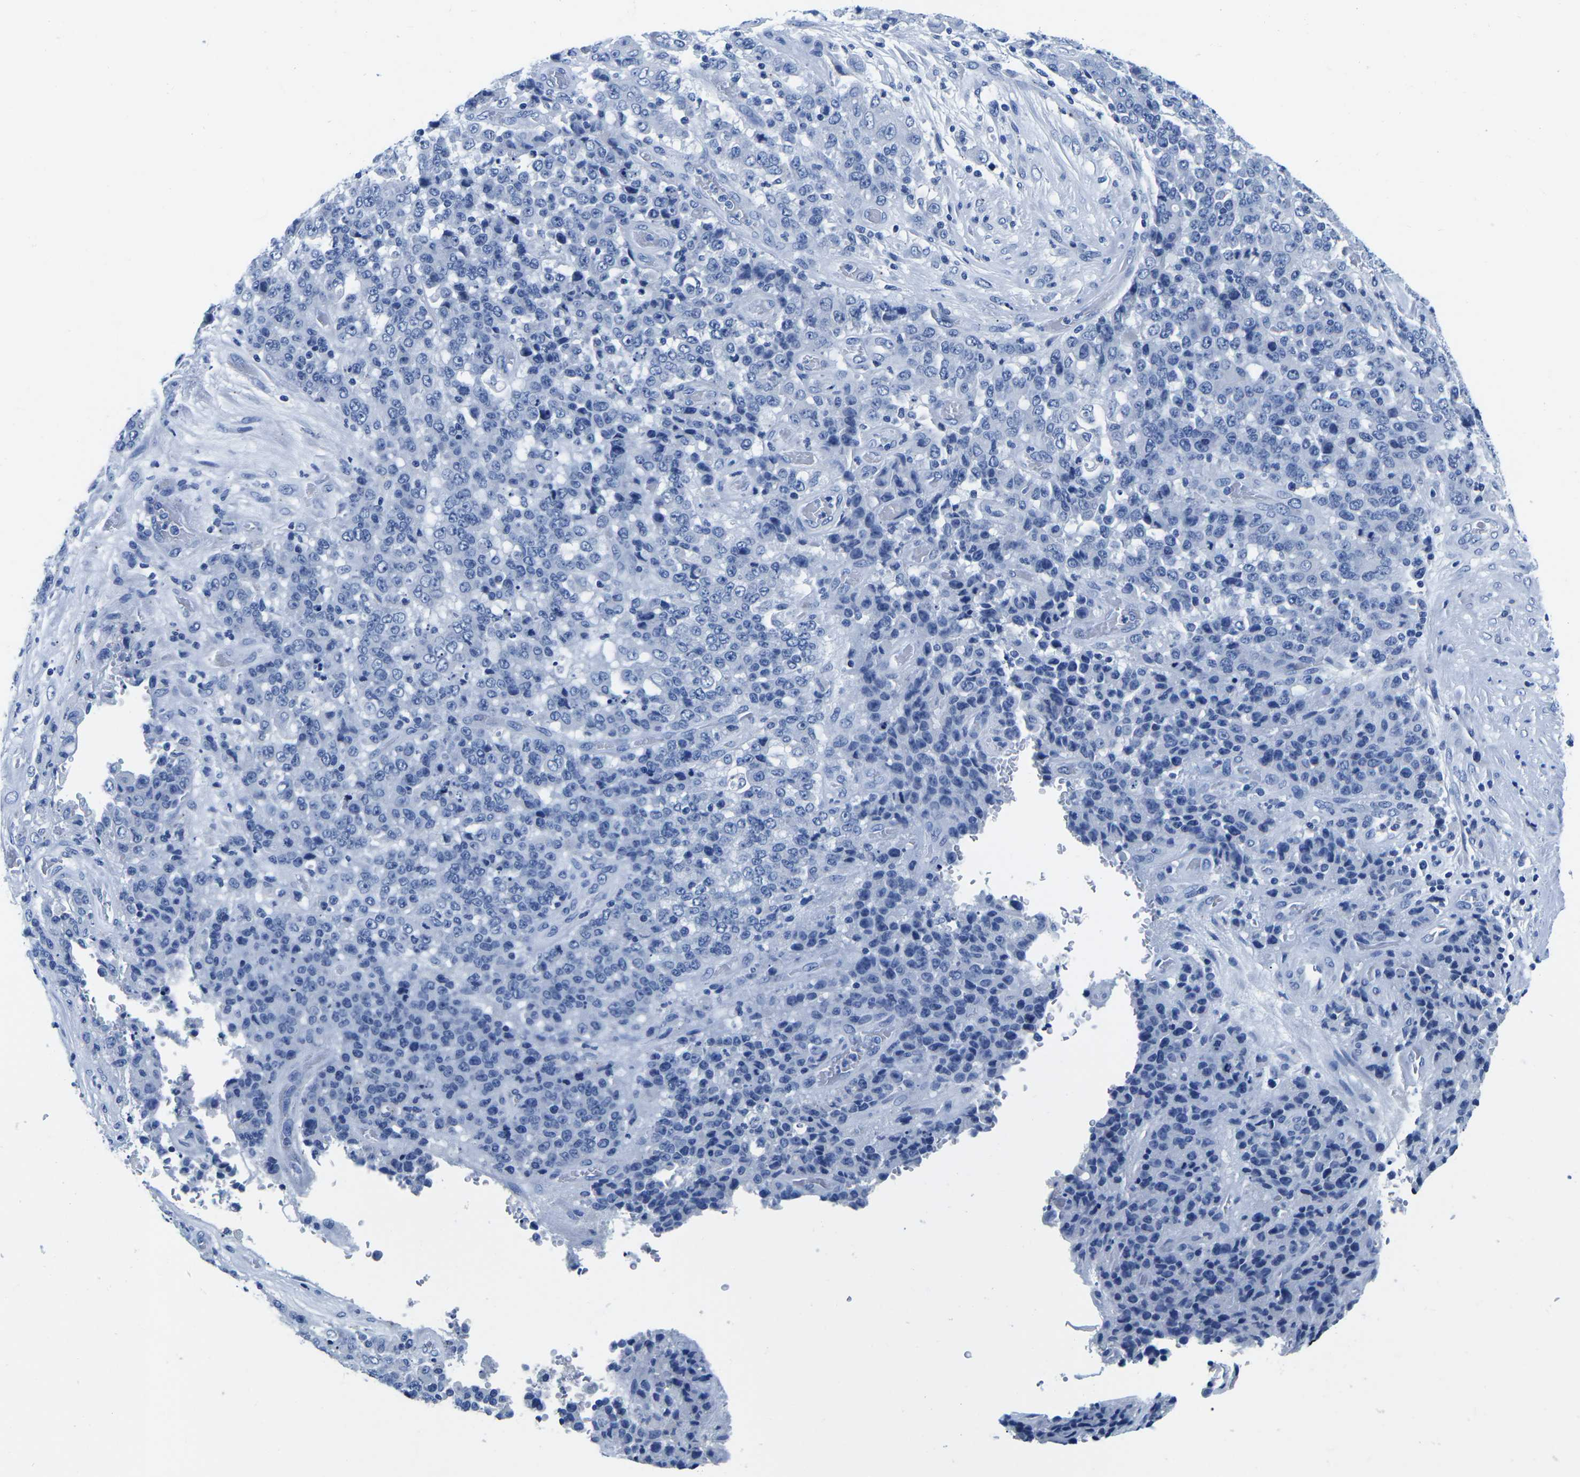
{"staining": {"intensity": "negative", "quantity": "none", "location": "none"}, "tissue": "stomach cancer", "cell_type": "Tumor cells", "image_type": "cancer", "snomed": [{"axis": "morphology", "description": "Adenocarcinoma, NOS"}, {"axis": "topography", "description": "Stomach"}], "caption": "This is an immunohistochemistry image of human stomach cancer (adenocarcinoma). There is no expression in tumor cells.", "gene": "CYP1A2", "patient": {"sex": "female", "age": 73}}